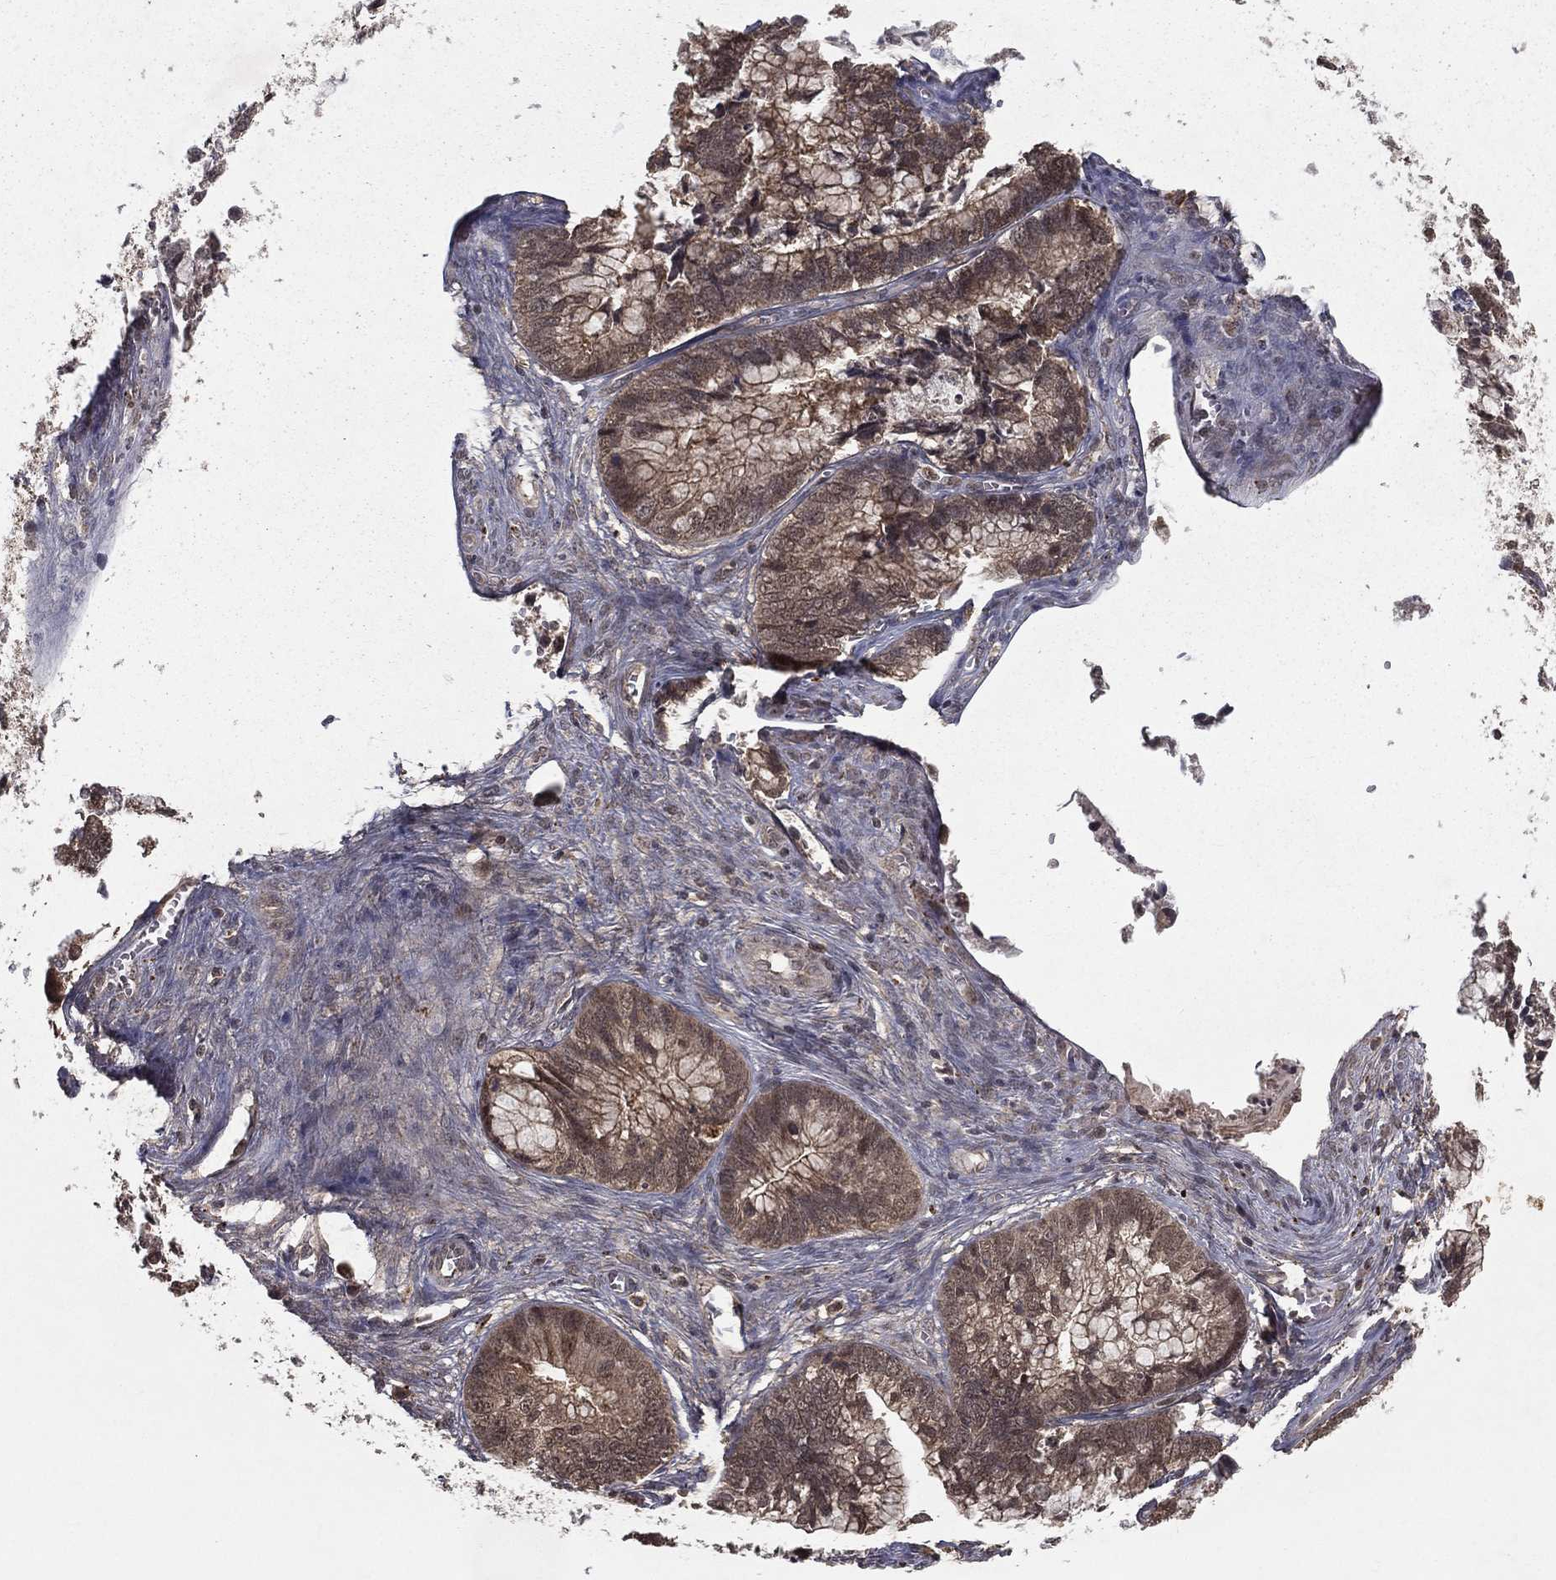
{"staining": {"intensity": "weak", "quantity": "25%-75%", "location": "cytoplasmic/membranous"}, "tissue": "cervical cancer", "cell_type": "Tumor cells", "image_type": "cancer", "snomed": [{"axis": "morphology", "description": "Adenocarcinoma, NOS"}, {"axis": "topography", "description": "Cervix"}], "caption": "Protein positivity by immunohistochemistry (IHC) reveals weak cytoplasmic/membranous expression in approximately 25%-75% of tumor cells in cervical adenocarcinoma.", "gene": "ZDHHC15", "patient": {"sex": "female", "age": 44}}